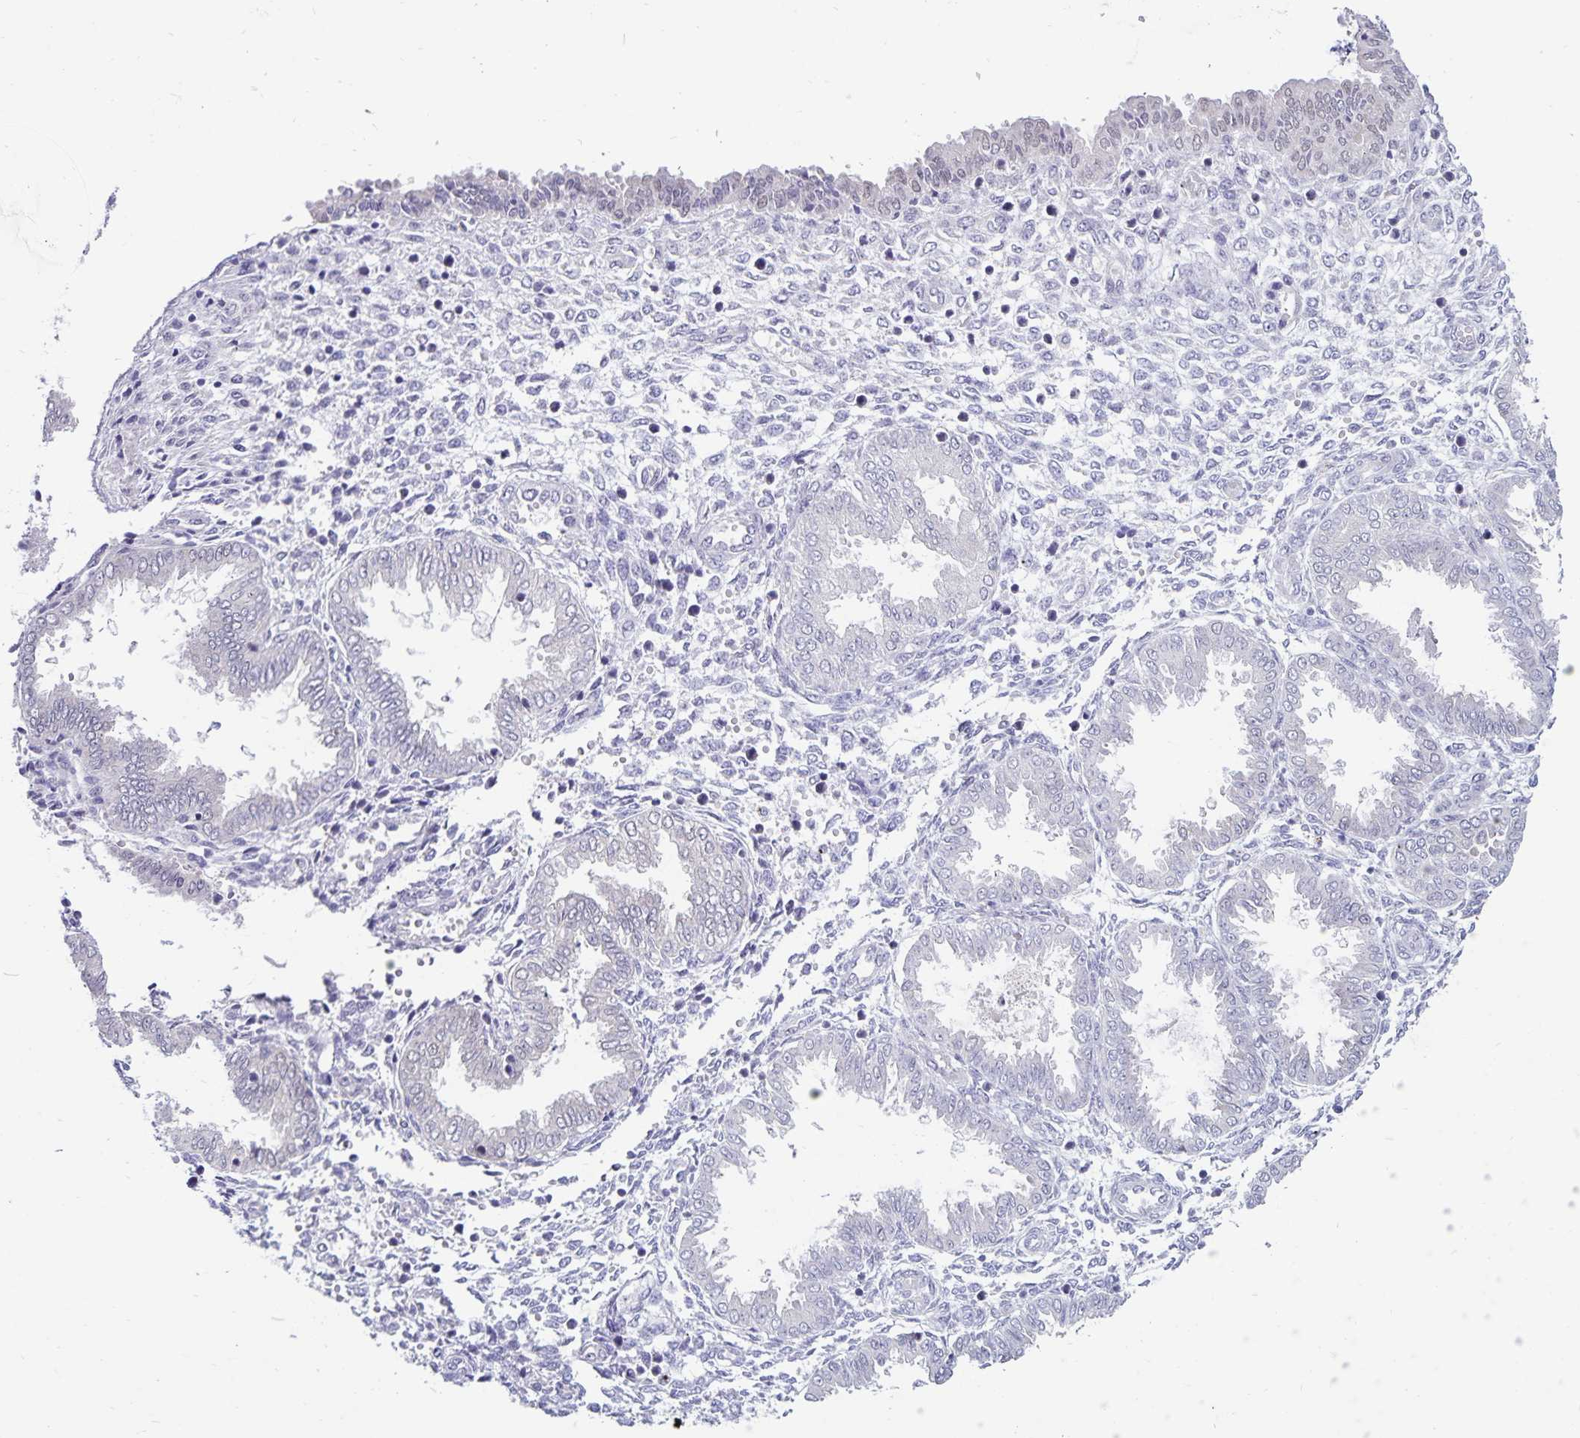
{"staining": {"intensity": "negative", "quantity": "none", "location": "none"}, "tissue": "endometrium", "cell_type": "Cells in endometrial stroma", "image_type": "normal", "snomed": [{"axis": "morphology", "description": "Normal tissue, NOS"}, {"axis": "topography", "description": "Endometrium"}], "caption": "Immunohistochemistry histopathology image of benign endometrium: endometrium stained with DAB (3,3'-diaminobenzidine) shows no significant protein staining in cells in endometrial stroma.", "gene": "CDKN2B", "patient": {"sex": "female", "age": 33}}